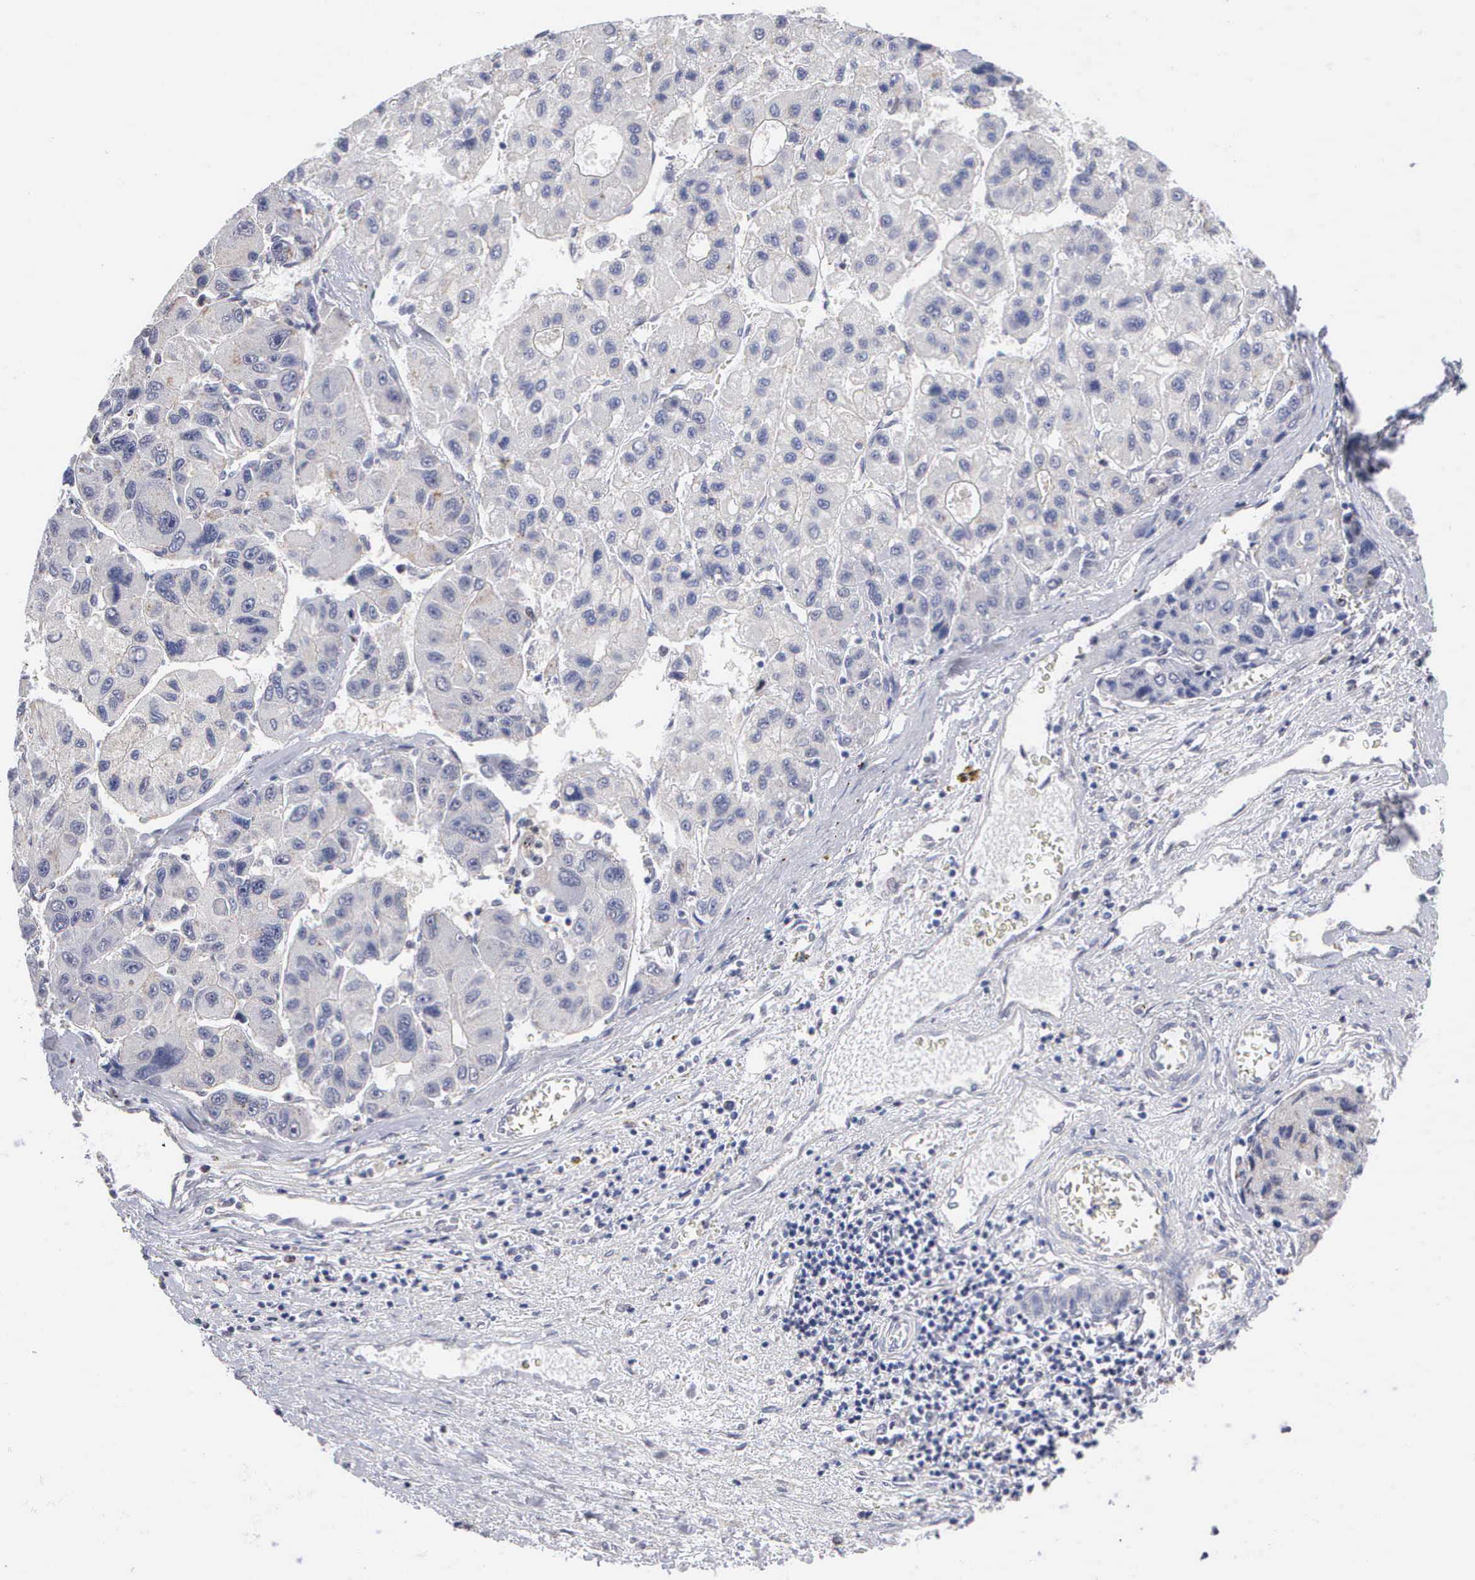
{"staining": {"intensity": "negative", "quantity": "none", "location": "none"}, "tissue": "liver cancer", "cell_type": "Tumor cells", "image_type": "cancer", "snomed": [{"axis": "morphology", "description": "Carcinoma, Hepatocellular, NOS"}, {"axis": "topography", "description": "Liver"}], "caption": "This is a micrograph of immunohistochemistry (IHC) staining of liver cancer (hepatocellular carcinoma), which shows no positivity in tumor cells. The staining was performed using DAB (3,3'-diaminobenzidine) to visualize the protein expression in brown, while the nuclei were stained in blue with hematoxylin (Magnification: 20x).", "gene": "KDM6A", "patient": {"sex": "male", "age": 64}}